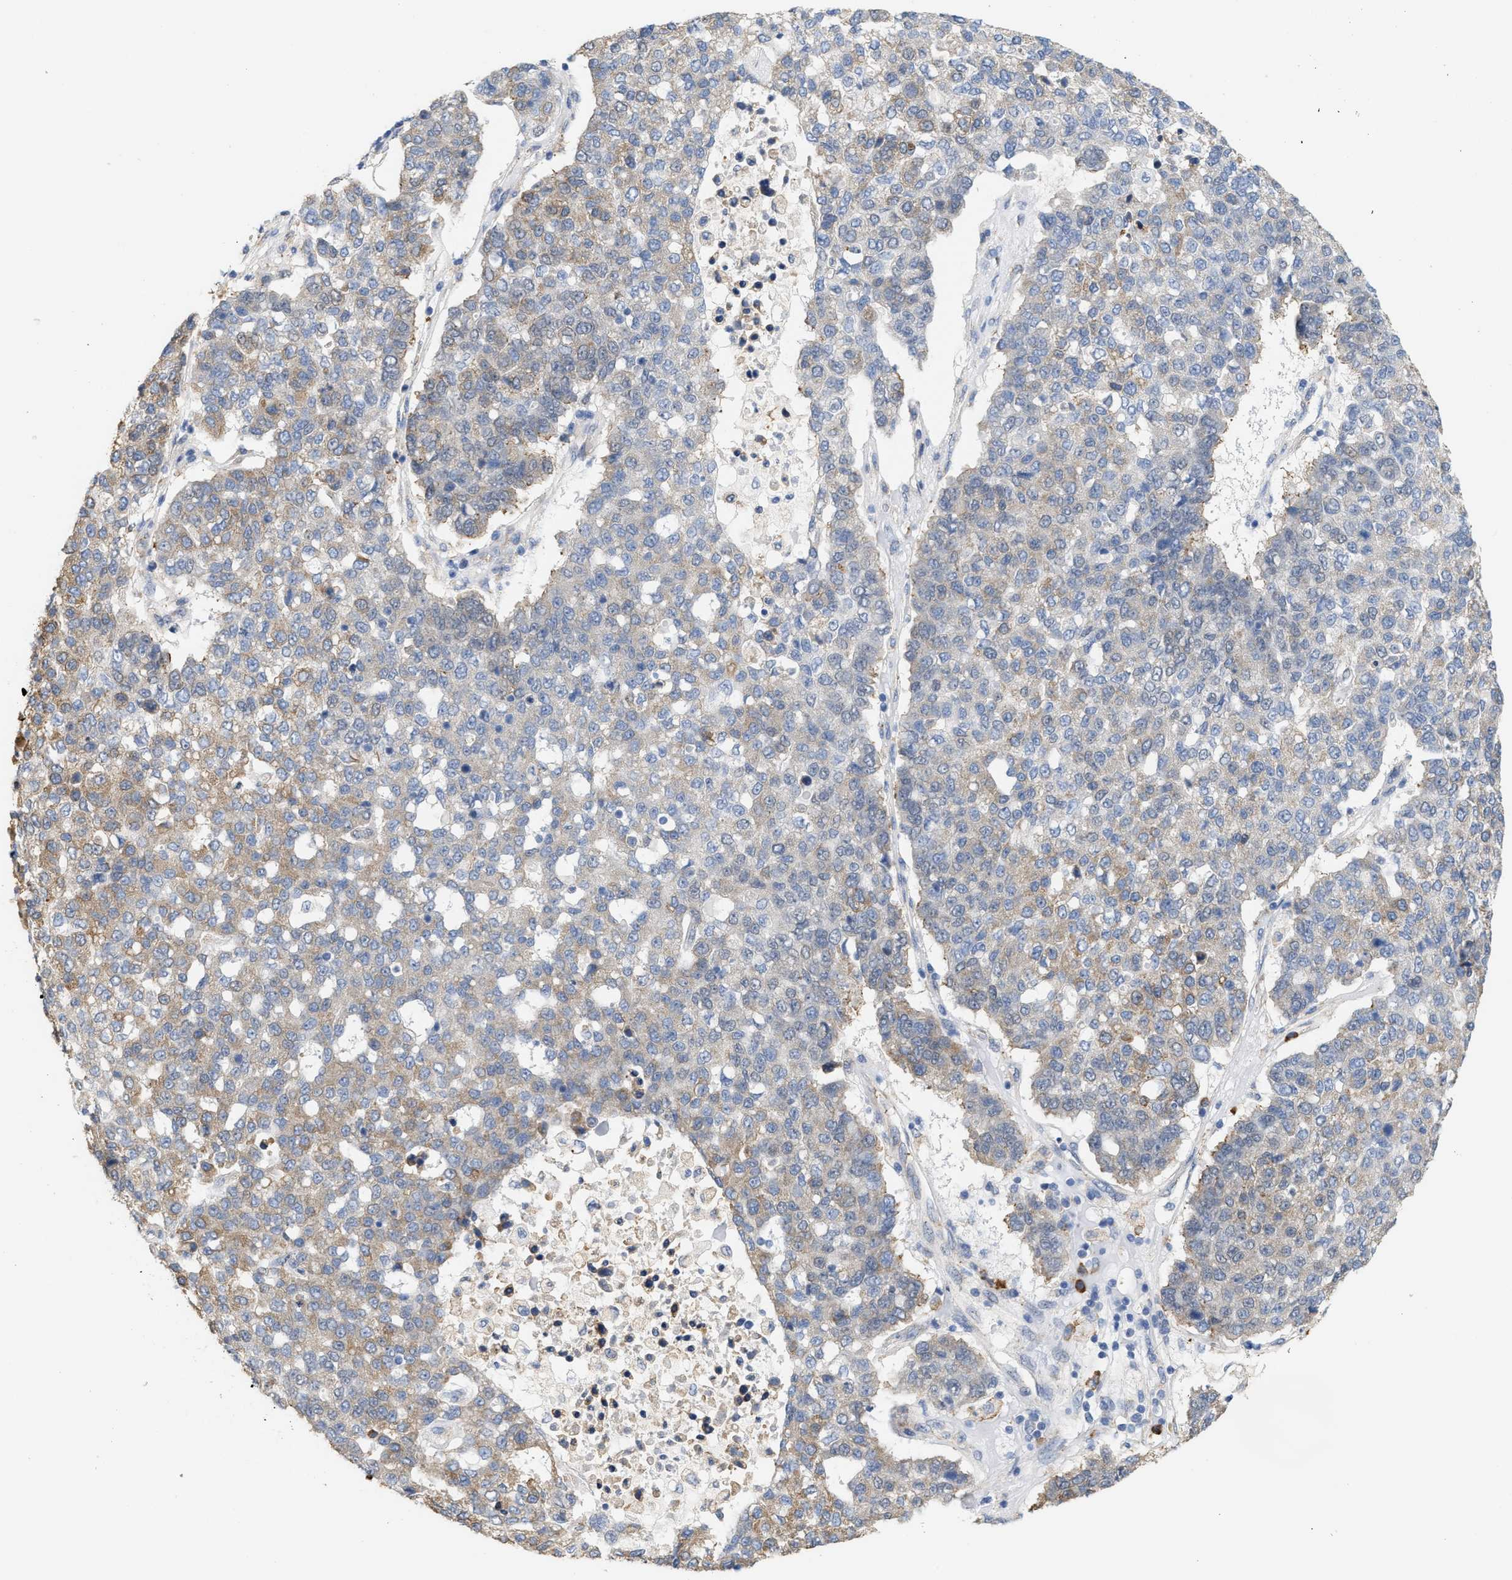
{"staining": {"intensity": "moderate", "quantity": "25%-75%", "location": "cytoplasmic/membranous"}, "tissue": "pancreatic cancer", "cell_type": "Tumor cells", "image_type": "cancer", "snomed": [{"axis": "morphology", "description": "Adenocarcinoma, NOS"}, {"axis": "topography", "description": "Pancreas"}], "caption": "Tumor cells show medium levels of moderate cytoplasmic/membranous expression in about 25%-75% of cells in human pancreatic cancer.", "gene": "RYR2", "patient": {"sex": "female", "age": 61}}